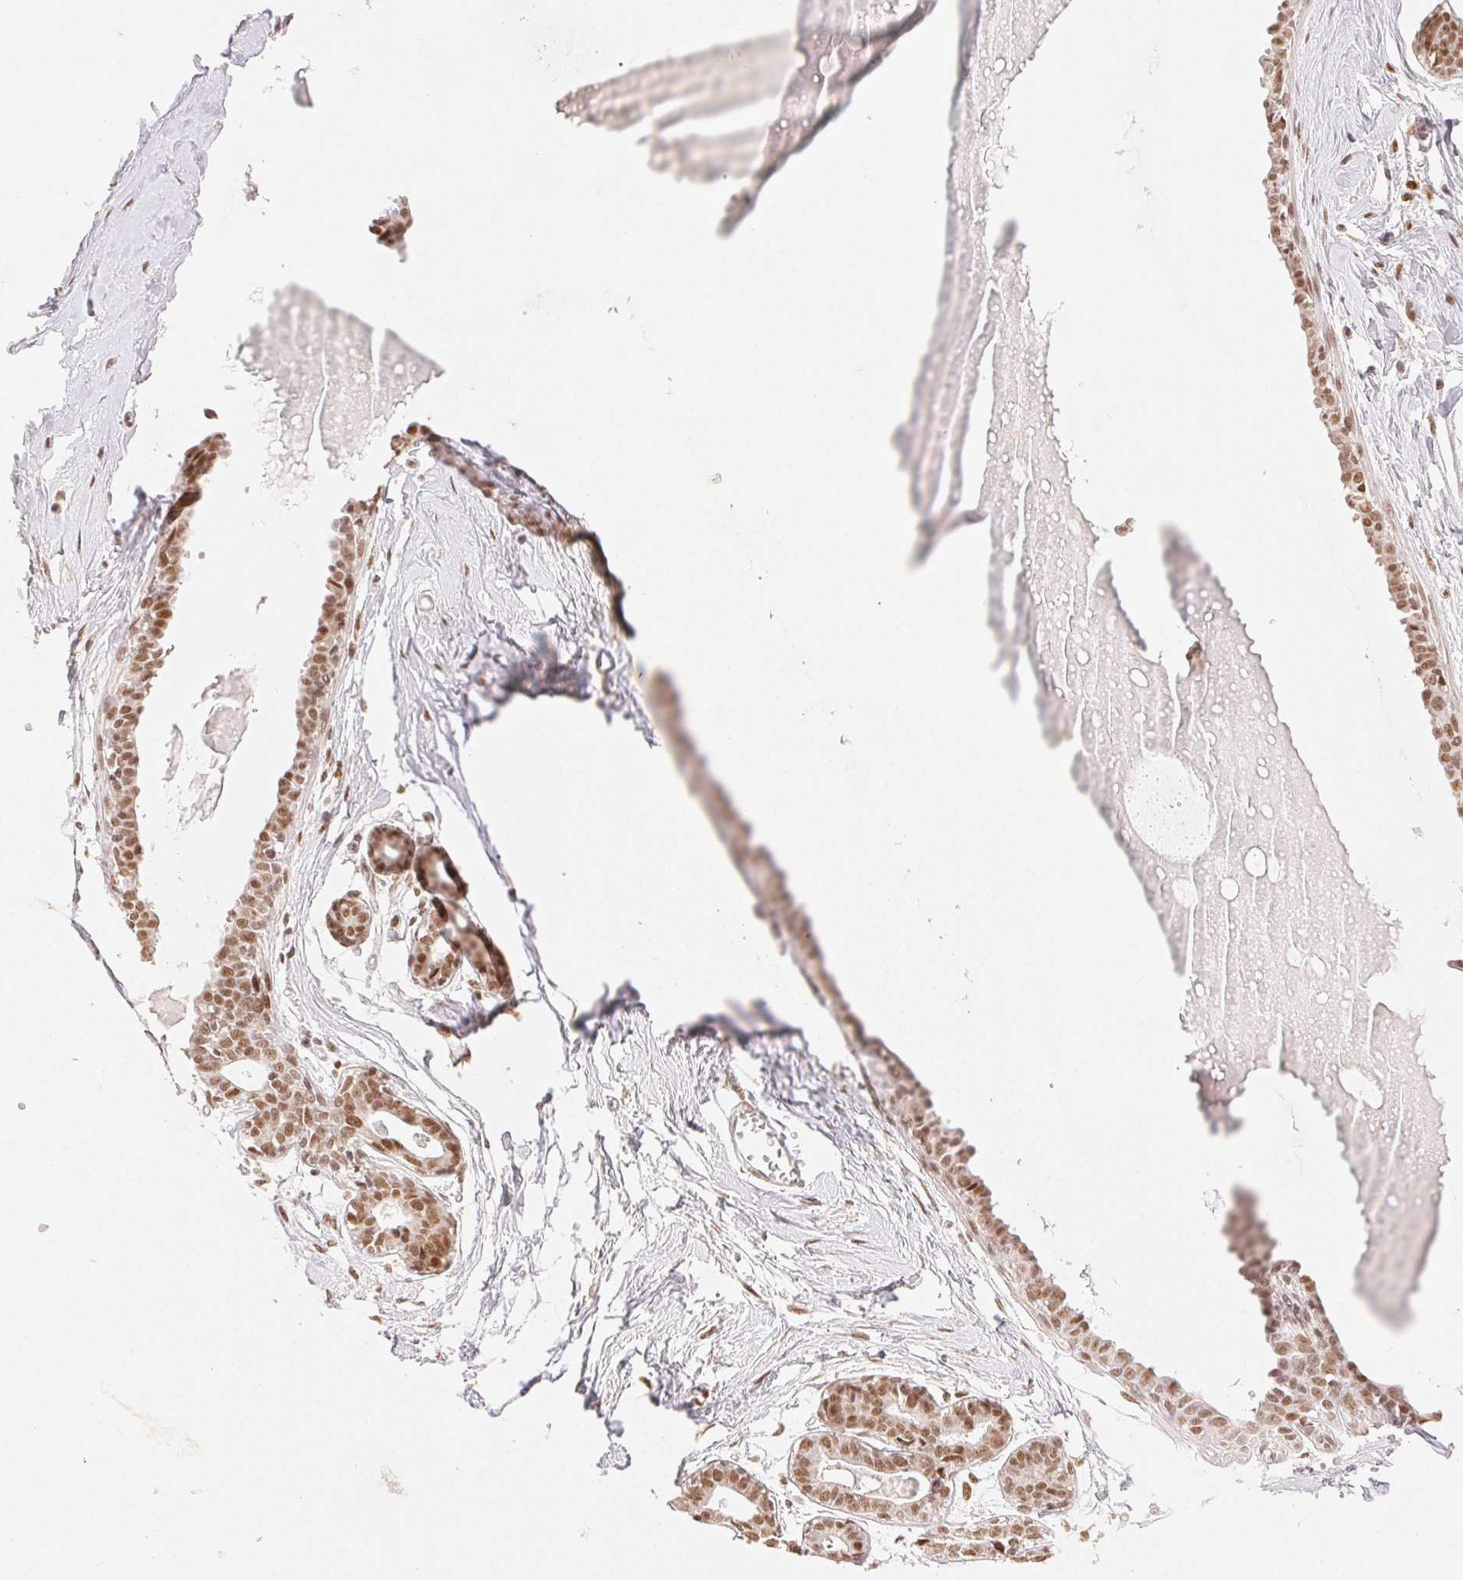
{"staining": {"intensity": "moderate", "quantity": "25%-75%", "location": "nuclear"}, "tissue": "breast", "cell_type": "Adipocytes", "image_type": "normal", "snomed": [{"axis": "morphology", "description": "Normal tissue, NOS"}, {"axis": "topography", "description": "Breast"}], "caption": "The immunohistochemical stain labels moderate nuclear positivity in adipocytes of normal breast. Nuclei are stained in blue.", "gene": "H2AZ1", "patient": {"sex": "female", "age": 45}}